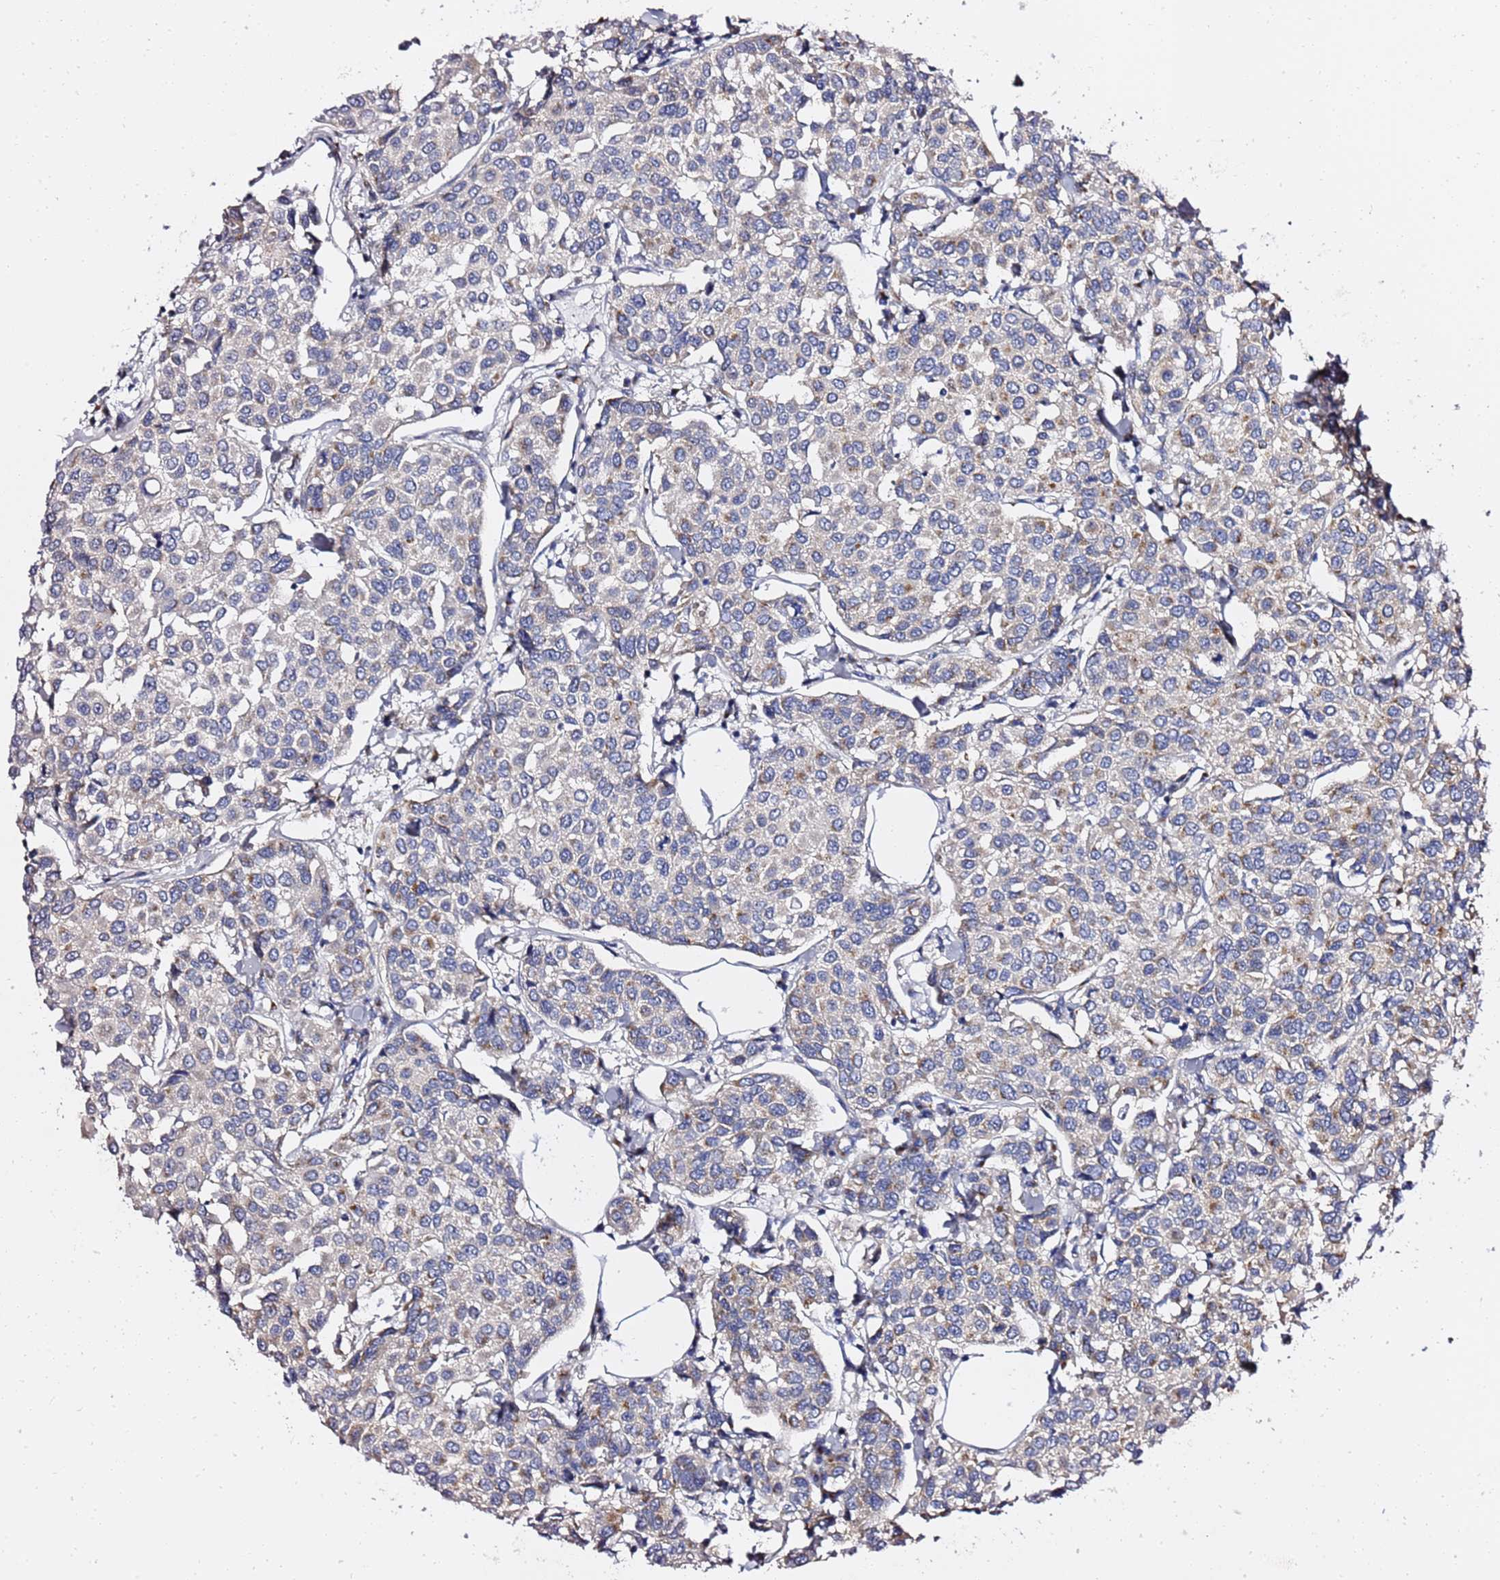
{"staining": {"intensity": "weak", "quantity": "<25%", "location": "cytoplasmic/membranous"}, "tissue": "breast cancer", "cell_type": "Tumor cells", "image_type": "cancer", "snomed": [{"axis": "morphology", "description": "Duct carcinoma"}, {"axis": "topography", "description": "Breast"}], "caption": "Protein analysis of breast cancer (invasive ductal carcinoma) exhibits no significant staining in tumor cells.", "gene": "ANAPC1", "patient": {"sex": "female", "age": 55}}